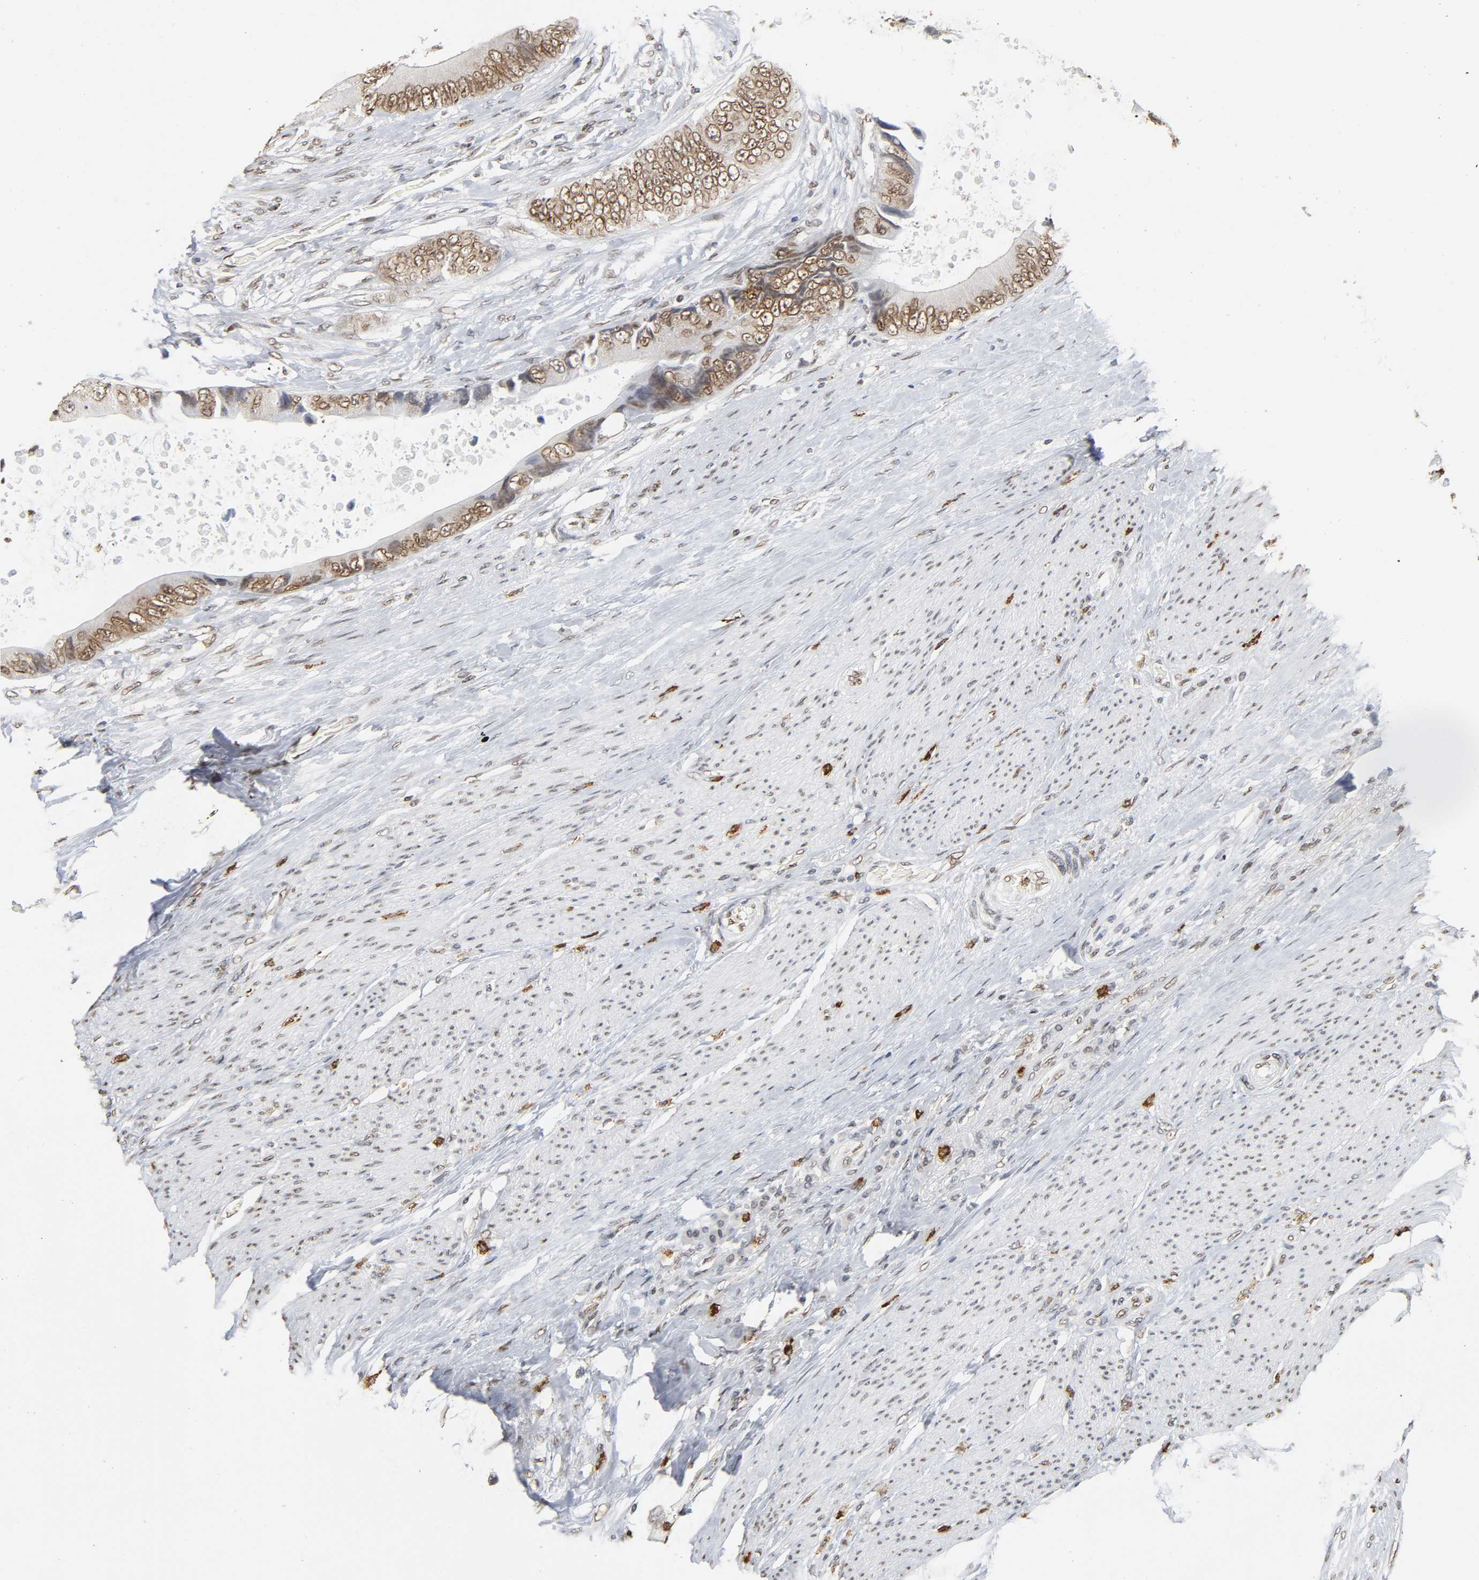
{"staining": {"intensity": "moderate", "quantity": ">75%", "location": "cytoplasmic/membranous,nuclear"}, "tissue": "colorectal cancer", "cell_type": "Tumor cells", "image_type": "cancer", "snomed": [{"axis": "morphology", "description": "Adenocarcinoma, NOS"}, {"axis": "topography", "description": "Rectum"}], "caption": "Tumor cells demonstrate medium levels of moderate cytoplasmic/membranous and nuclear positivity in approximately >75% of cells in colorectal cancer. The staining was performed using DAB (3,3'-diaminobenzidine), with brown indicating positive protein expression. Nuclei are stained blue with hematoxylin.", "gene": "SUMO1", "patient": {"sex": "female", "age": 77}}